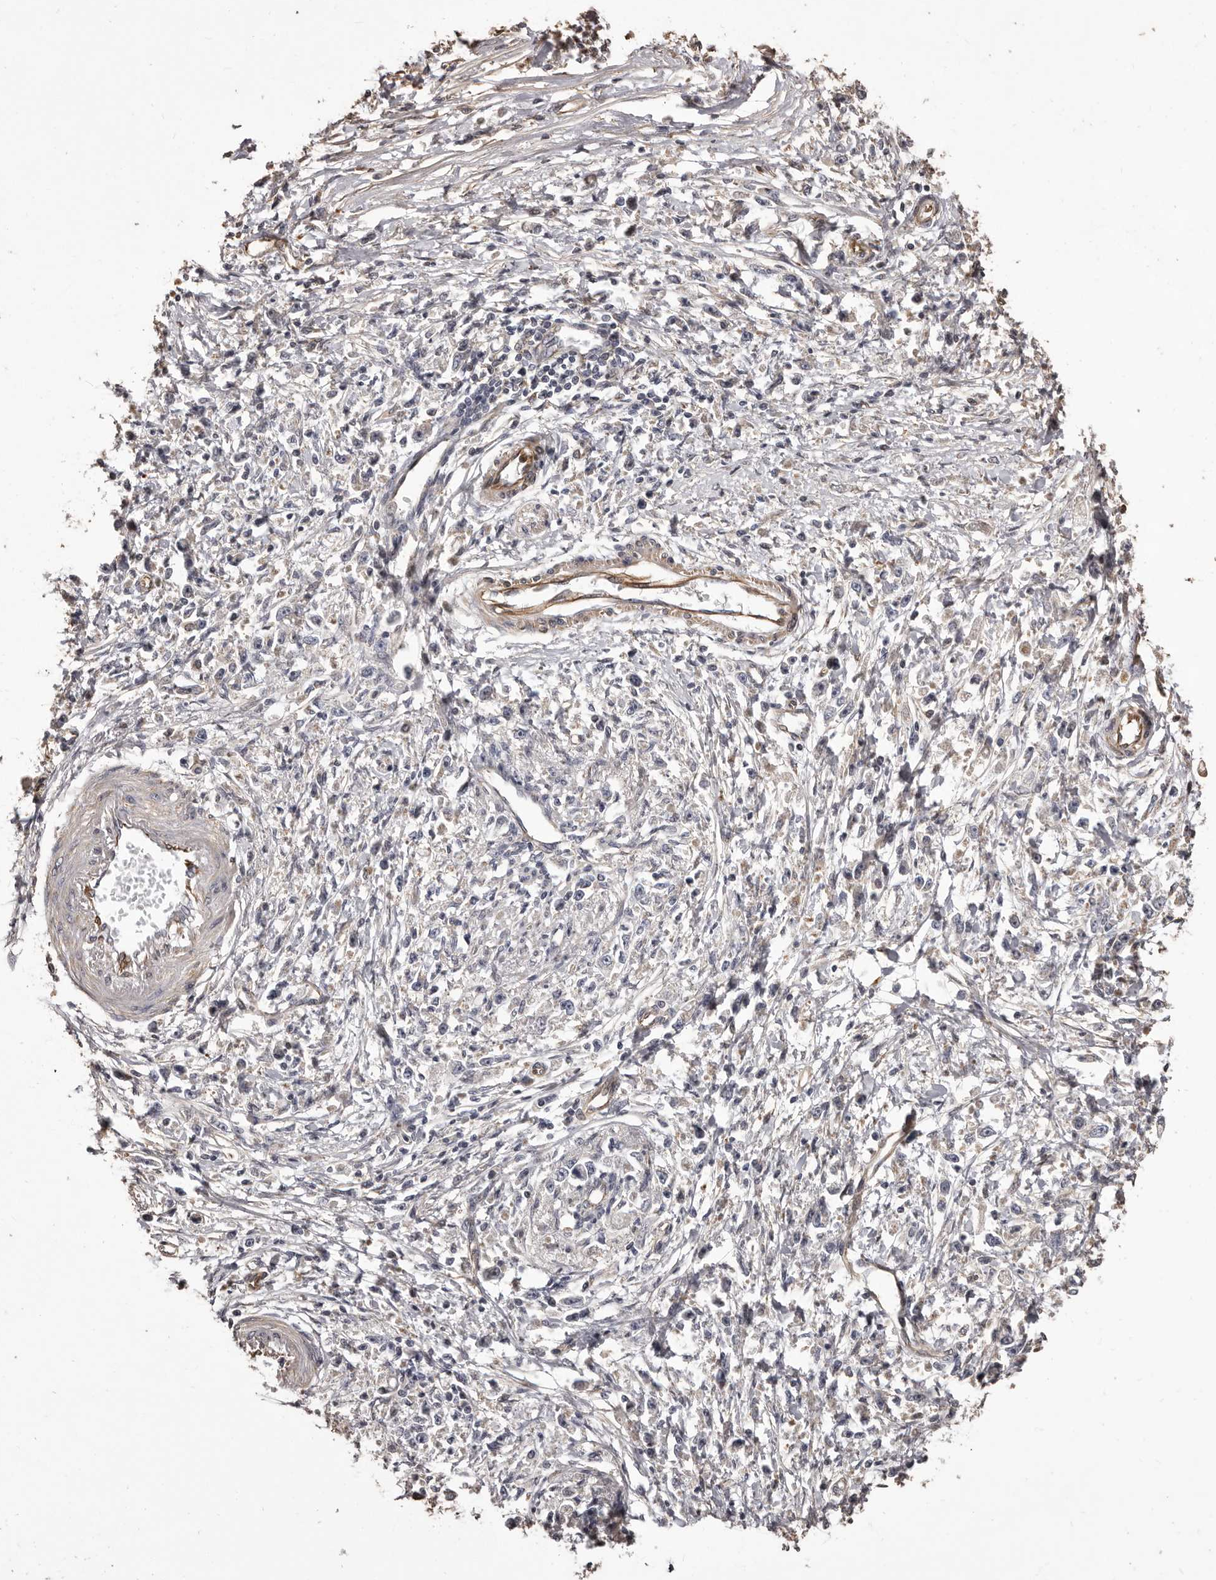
{"staining": {"intensity": "negative", "quantity": "none", "location": "none"}, "tissue": "stomach cancer", "cell_type": "Tumor cells", "image_type": "cancer", "snomed": [{"axis": "morphology", "description": "Adenocarcinoma, NOS"}, {"axis": "topography", "description": "Stomach"}], "caption": "The photomicrograph shows no significant positivity in tumor cells of stomach adenocarcinoma.", "gene": "ALPK1", "patient": {"sex": "female", "age": 59}}